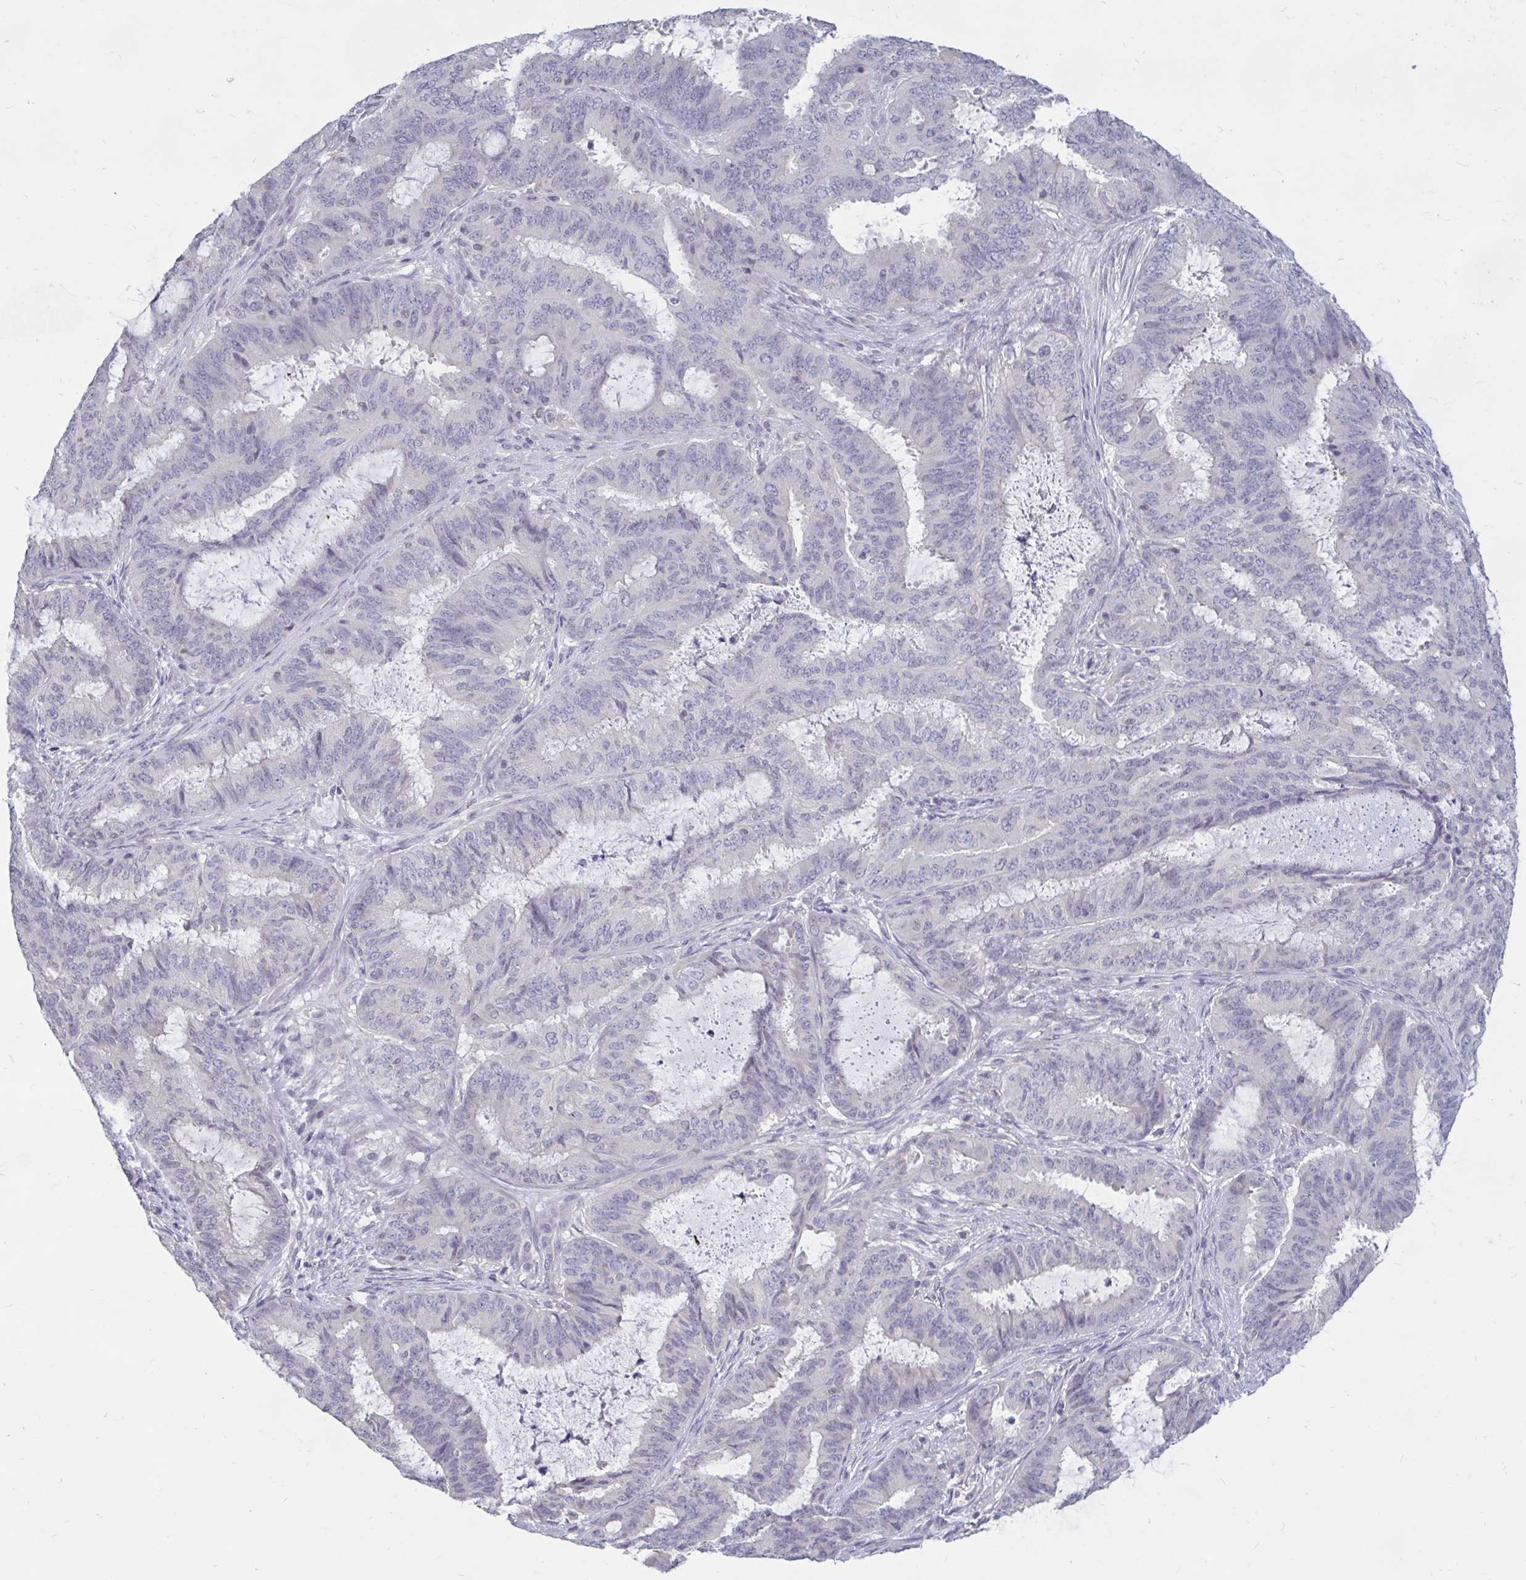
{"staining": {"intensity": "negative", "quantity": "none", "location": "none"}, "tissue": "endometrial cancer", "cell_type": "Tumor cells", "image_type": "cancer", "snomed": [{"axis": "morphology", "description": "Adenocarcinoma, NOS"}, {"axis": "topography", "description": "Endometrium"}], "caption": "IHC histopathology image of neoplastic tissue: endometrial cancer (adenocarcinoma) stained with DAB (3,3'-diaminobenzidine) exhibits no significant protein expression in tumor cells.", "gene": "ARPP19", "patient": {"sex": "female", "age": 51}}